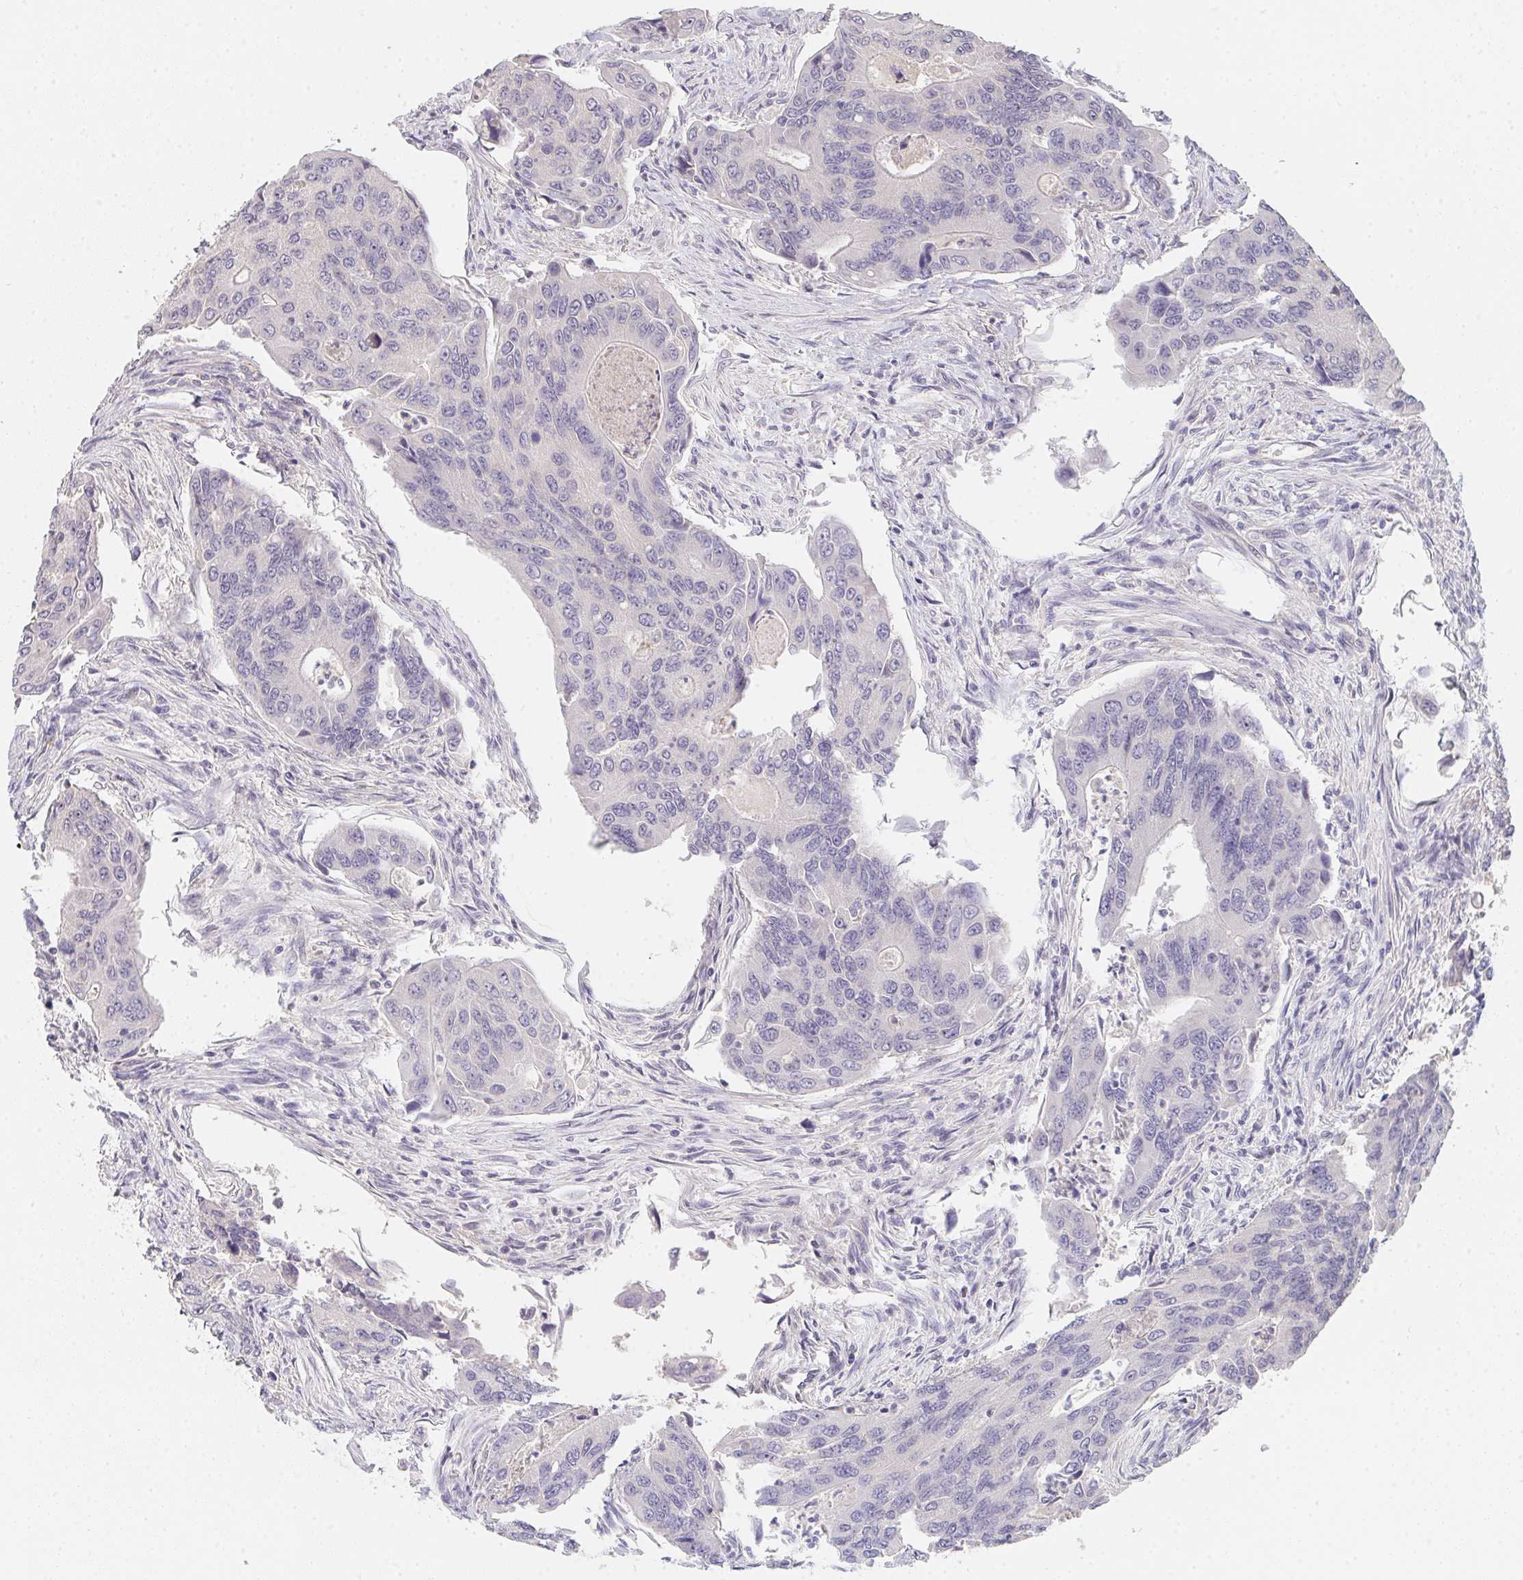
{"staining": {"intensity": "negative", "quantity": "none", "location": "none"}, "tissue": "colorectal cancer", "cell_type": "Tumor cells", "image_type": "cancer", "snomed": [{"axis": "morphology", "description": "Adenocarcinoma, NOS"}, {"axis": "topography", "description": "Colon"}], "caption": "Immunohistochemistry (IHC) image of neoplastic tissue: human colorectal cancer (adenocarcinoma) stained with DAB exhibits no significant protein positivity in tumor cells.", "gene": "TMEM219", "patient": {"sex": "female", "age": 67}}